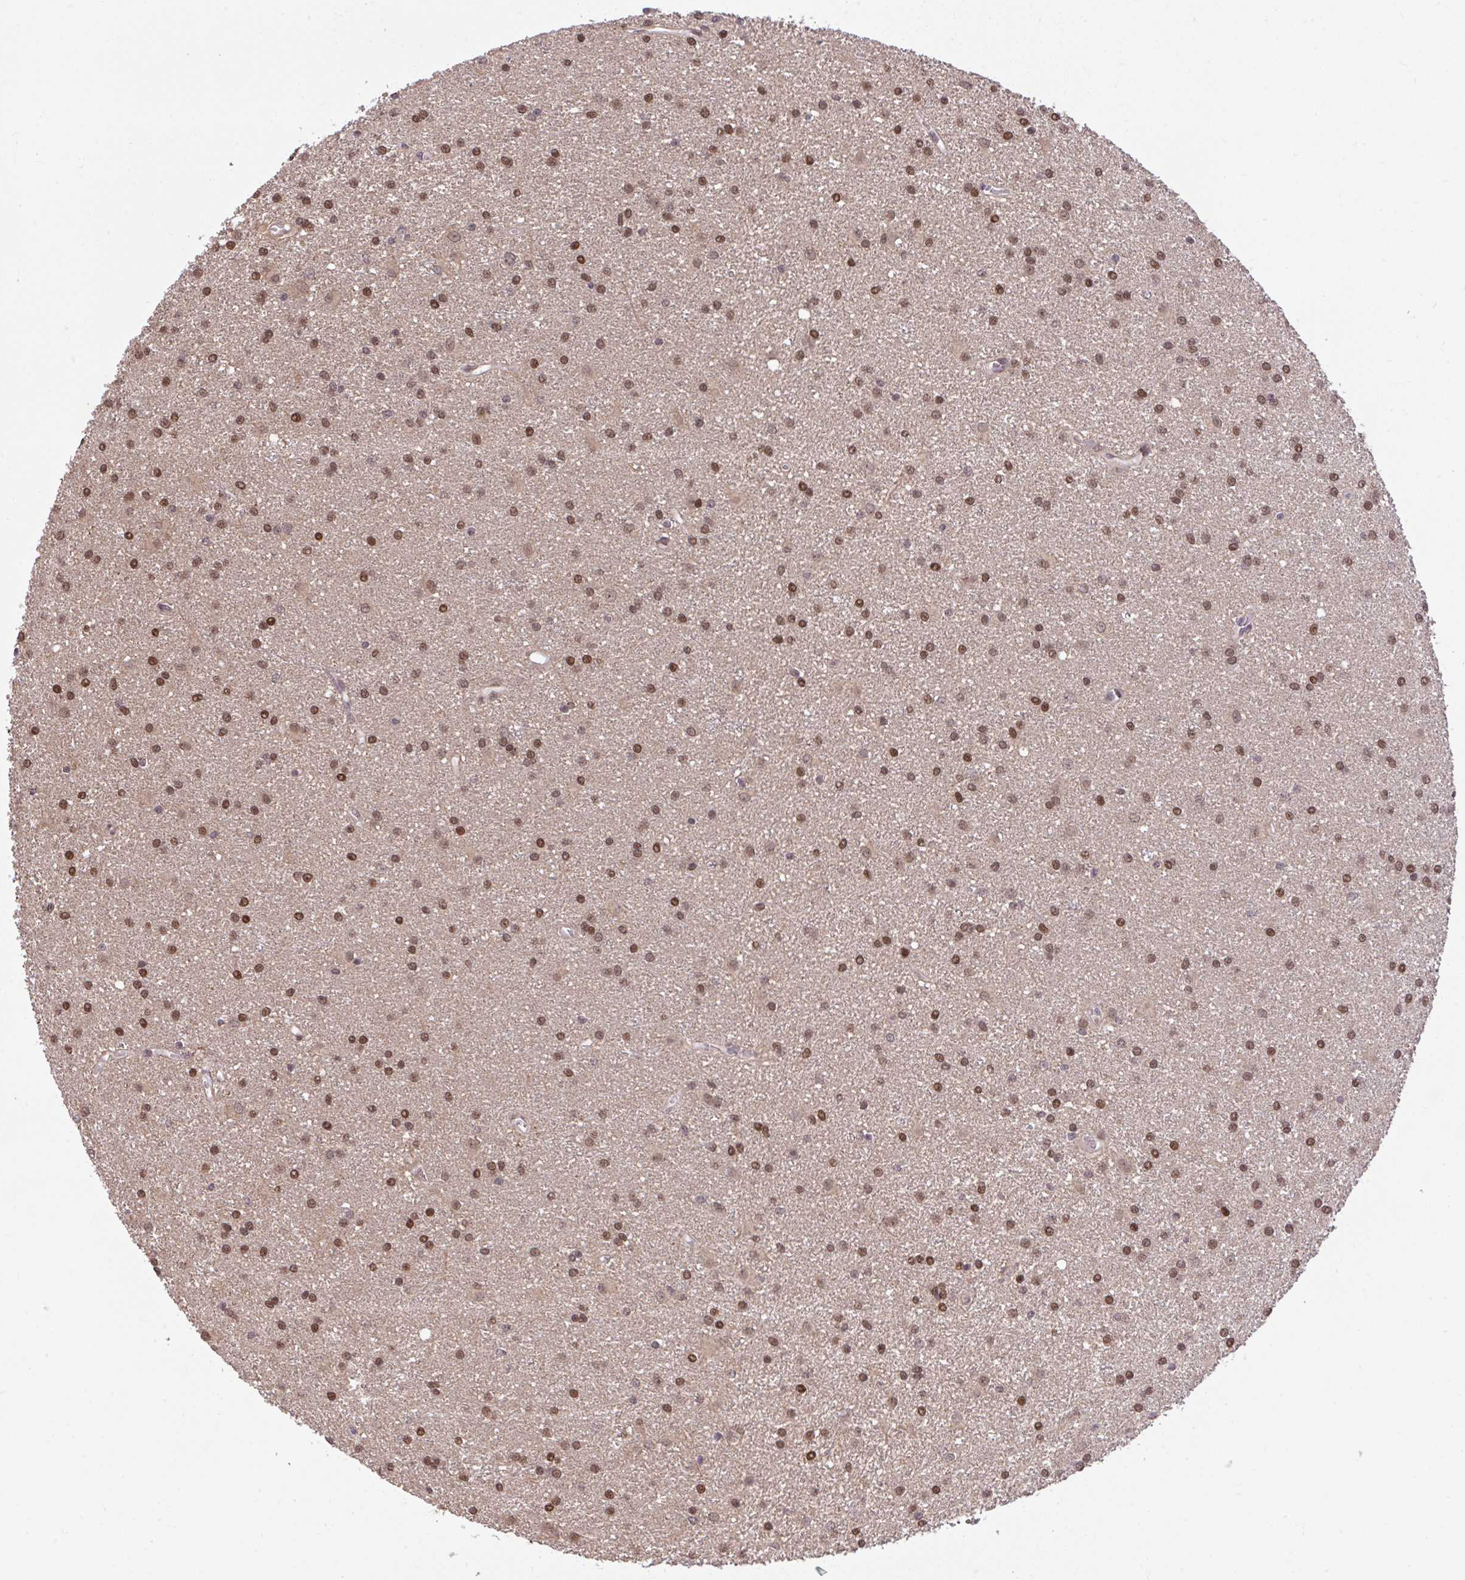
{"staining": {"intensity": "moderate", "quantity": ">75%", "location": "nuclear"}, "tissue": "glioma", "cell_type": "Tumor cells", "image_type": "cancer", "snomed": [{"axis": "morphology", "description": "Glioma, malignant, High grade"}, {"axis": "topography", "description": "Brain"}], "caption": "Immunohistochemistry (IHC) histopathology image of neoplastic tissue: glioma stained using IHC reveals medium levels of moderate protein expression localized specifically in the nuclear of tumor cells, appearing as a nuclear brown color.", "gene": "GLIS3", "patient": {"sex": "female", "age": 50}}